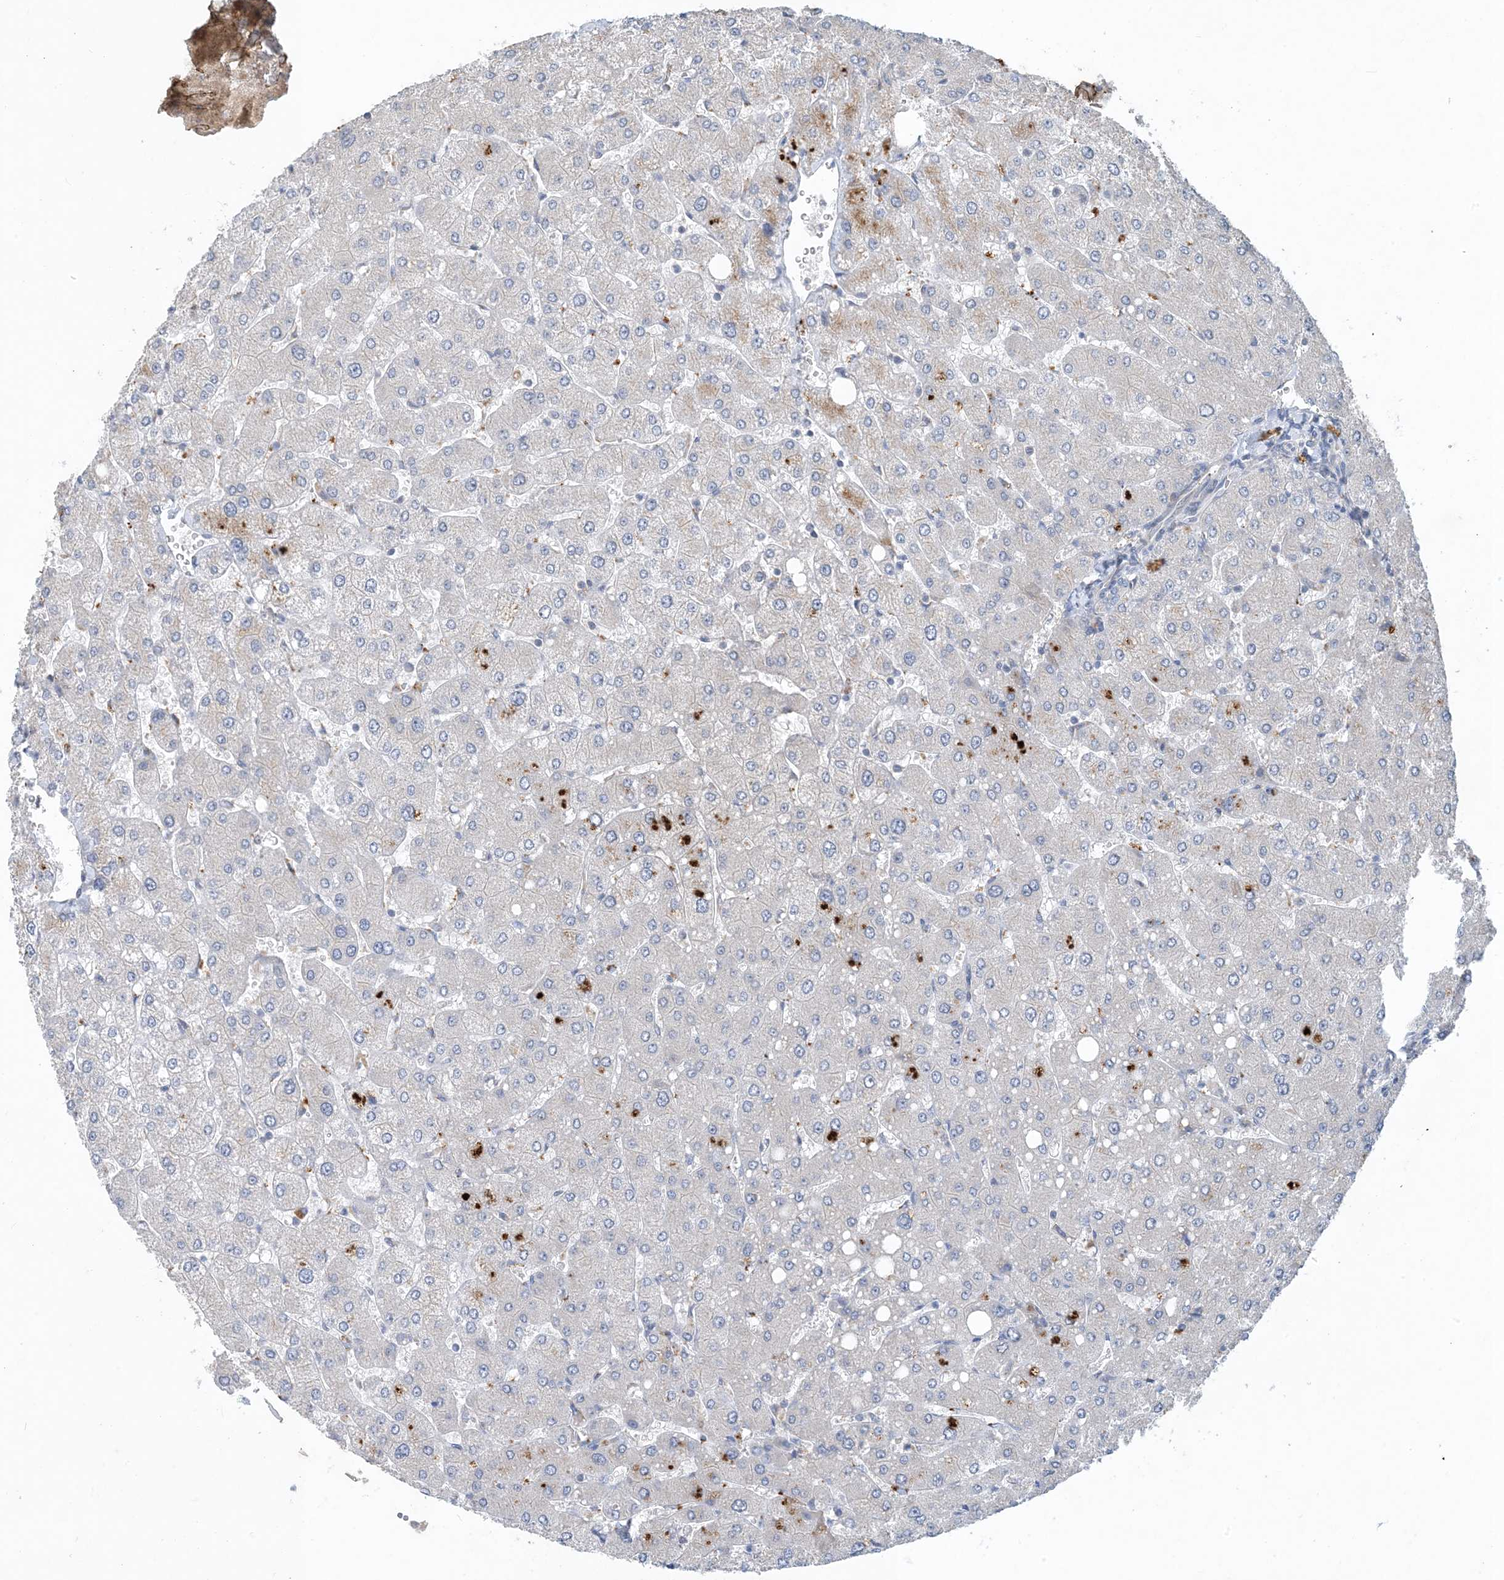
{"staining": {"intensity": "negative", "quantity": "none", "location": "none"}, "tissue": "liver", "cell_type": "Cholangiocytes", "image_type": "normal", "snomed": [{"axis": "morphology", "description": "Normal tissue, NOS"}, {"axis": "topography", "description": "Liver"}], "caption": "Photomicrograph shows no significant protein expression in cholangiocytes of benign liver. (DAB immunohistochemistry (IHC) visualized using brightfield microscopy, high magnification).", "gene": "TINAG", "patient": {"sex": "male", "age": 55}}